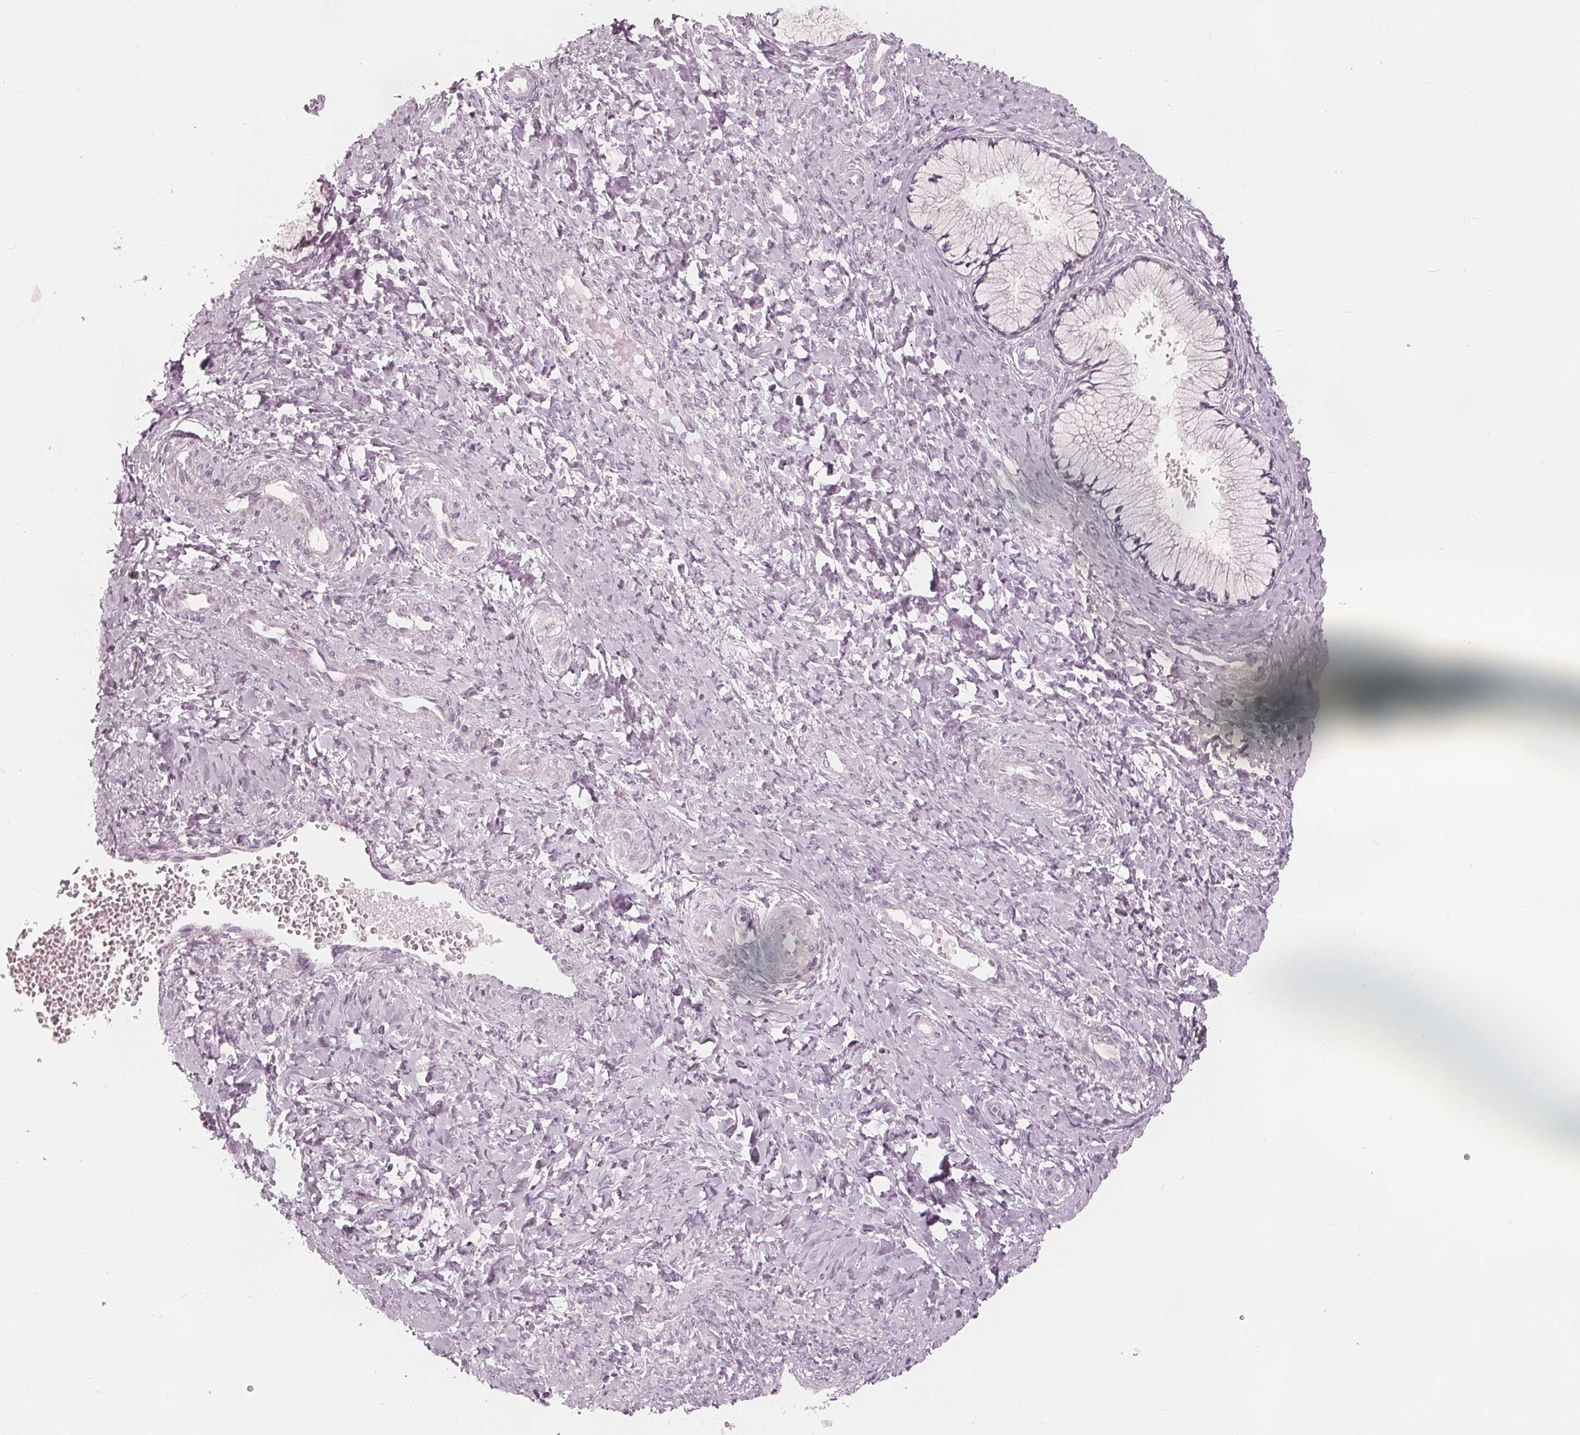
{"staining": {"intensity": "negative", "quantity": "none", "location": "none"}, "tissue": "cervix", "cell_type": "Glandular cells", "image_type": "normal", "snomed": [{"axis": "morphology", "description": "Normal tissue, NOS"}, {"axis": "topography", "description": "Cervix"}], "caption": "Immunohistochemistry (IHC) histopathology image of unremarkable human cervix stained for a protein (brown), which shows no positivity in glandular cells. The staining was performed using DAB (3,3'-diaminobenzidine) to visualize the protein expression in brown, while the nuclei were stained in blue with hematoxylin (Magnification: 20x).", "gene": "SAT2", "patient": {"sex": "female", "age": 37}}